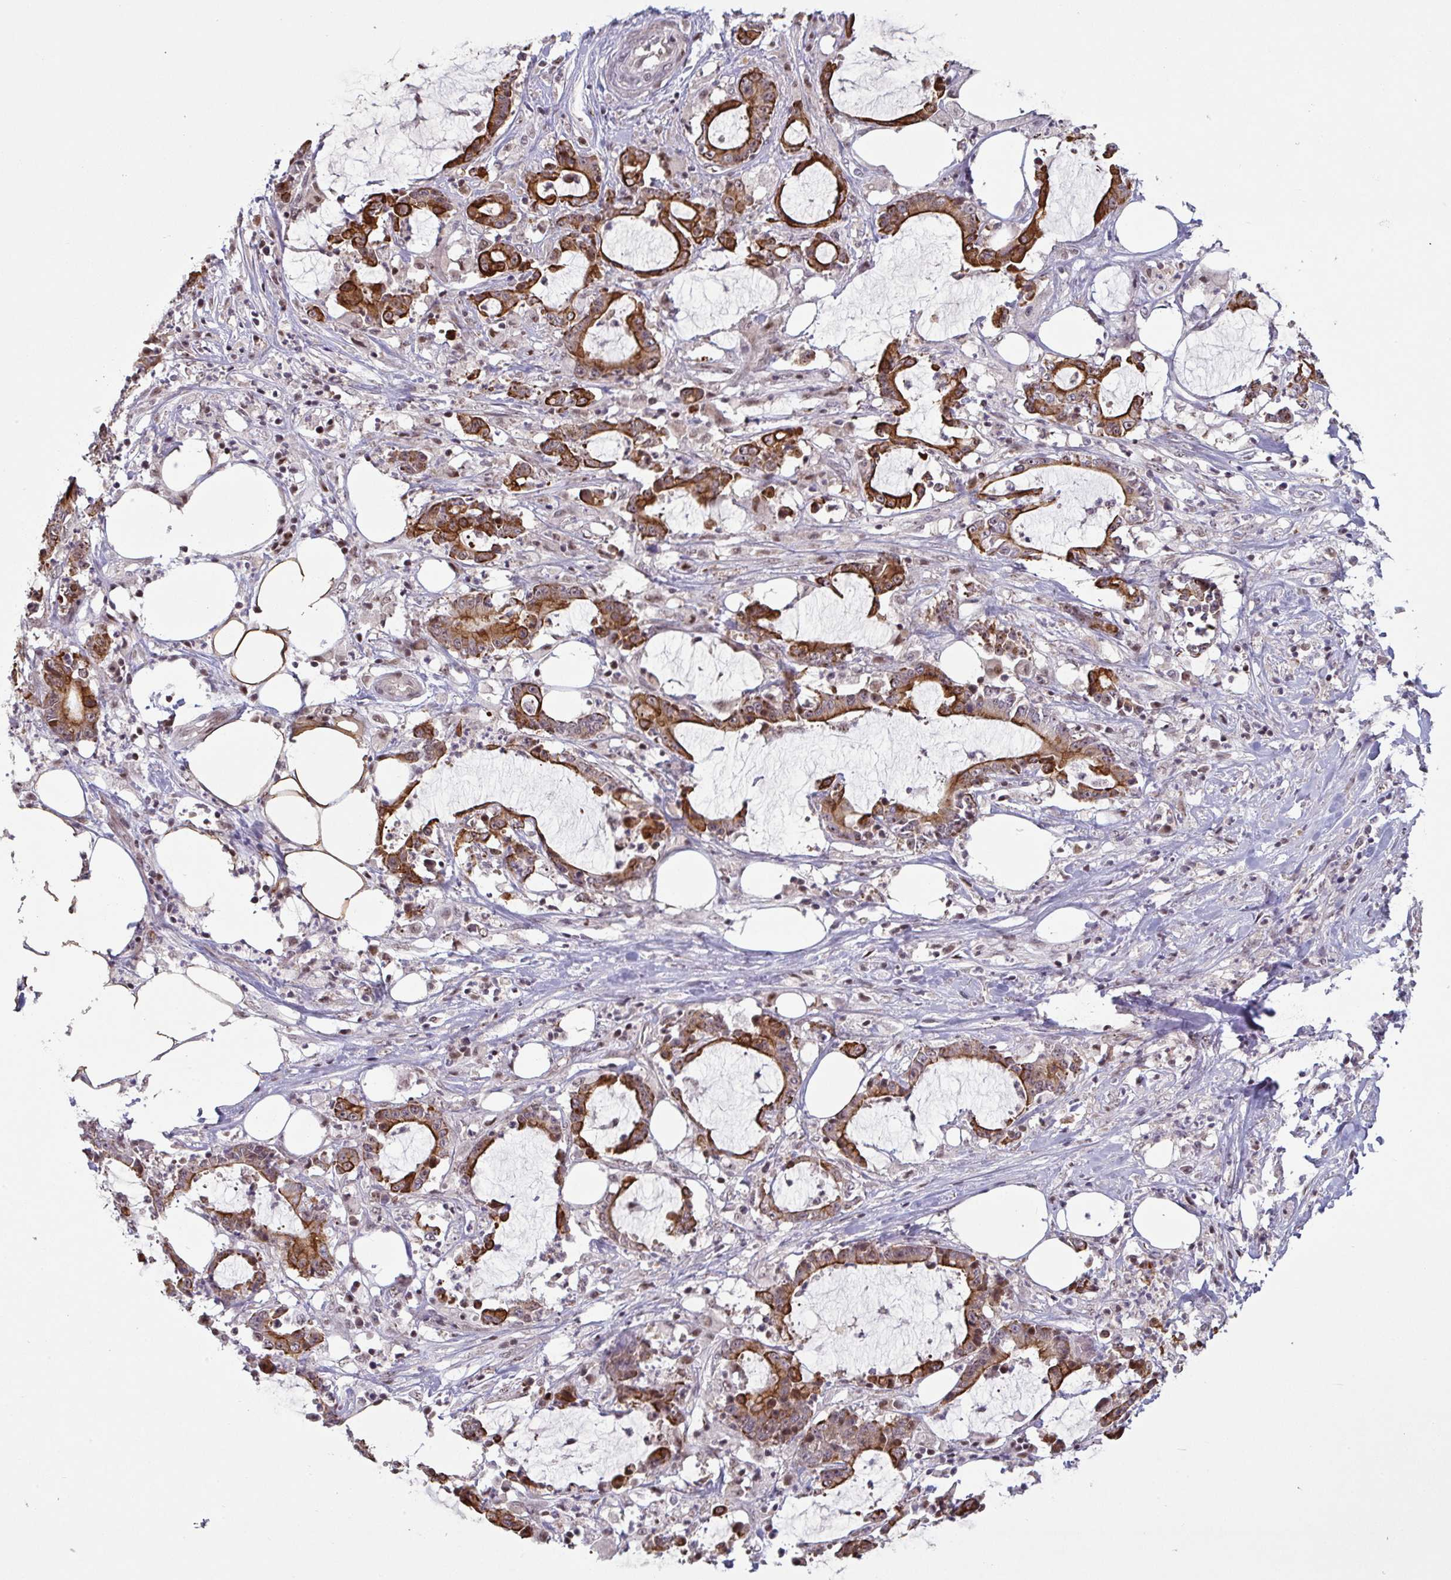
{"staining": {"intensity": "strong", "quantity": ">75%", "location": "cytoplasmic/membranous"}, "tissue": "stomach cancer", "cell_type": "Tumor cells", "image_type": "cancer", "snomed": [{"axis": "morphology", "description": "Adenocarcinoma, NOS"}, {"axis": "topography", "description": "Stomach, upper"}], "caption": "Strong cytoplasmic/membranous expression for a protein is present in about >75% of tumor cells of stomach cancer (adenocarcinoma) using IHC.", "gene": "NLRP13", "patient": {"sex": "male", "age": 68}}